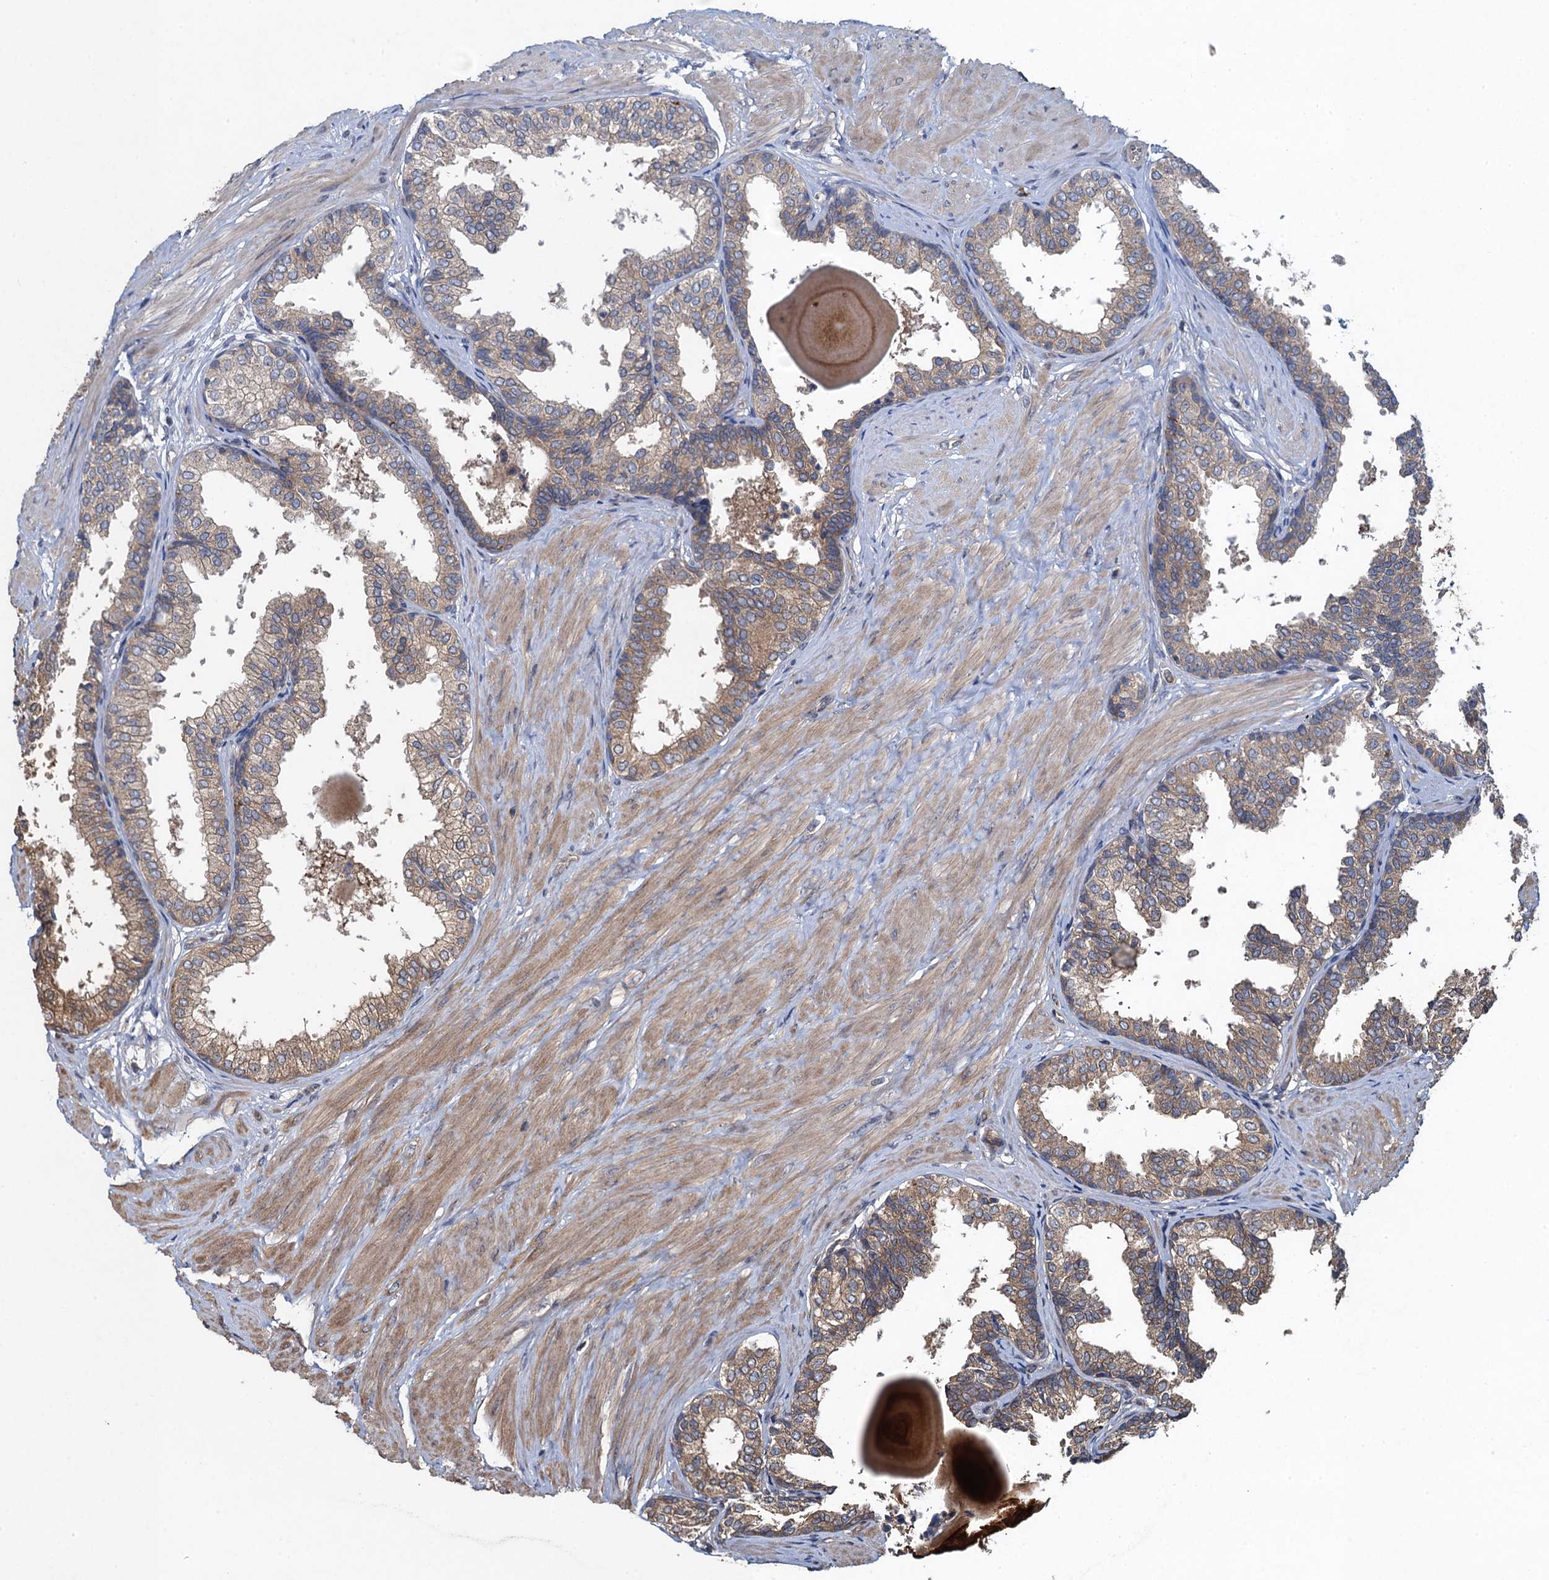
{"staining": {"intensity": "moderate", "quantity": "25%-75%", "location": "cytoplasmic/membranous"}, "tissue": "prostate", "cell_type": "Glandular cells", "image_type": "normal", "snomed": [{"axis": "morphology", "description": "Normal tissue, NOS"}, {"axis": "topography", "description": "Prostate"}], "caption": "The image displays a brown stain indicating the presence of a protein in the cytoplasmic/membranous of glandular cells in prostate.", "gene": "SNAP29", "patient": {"sex": "male", "age": 48}}